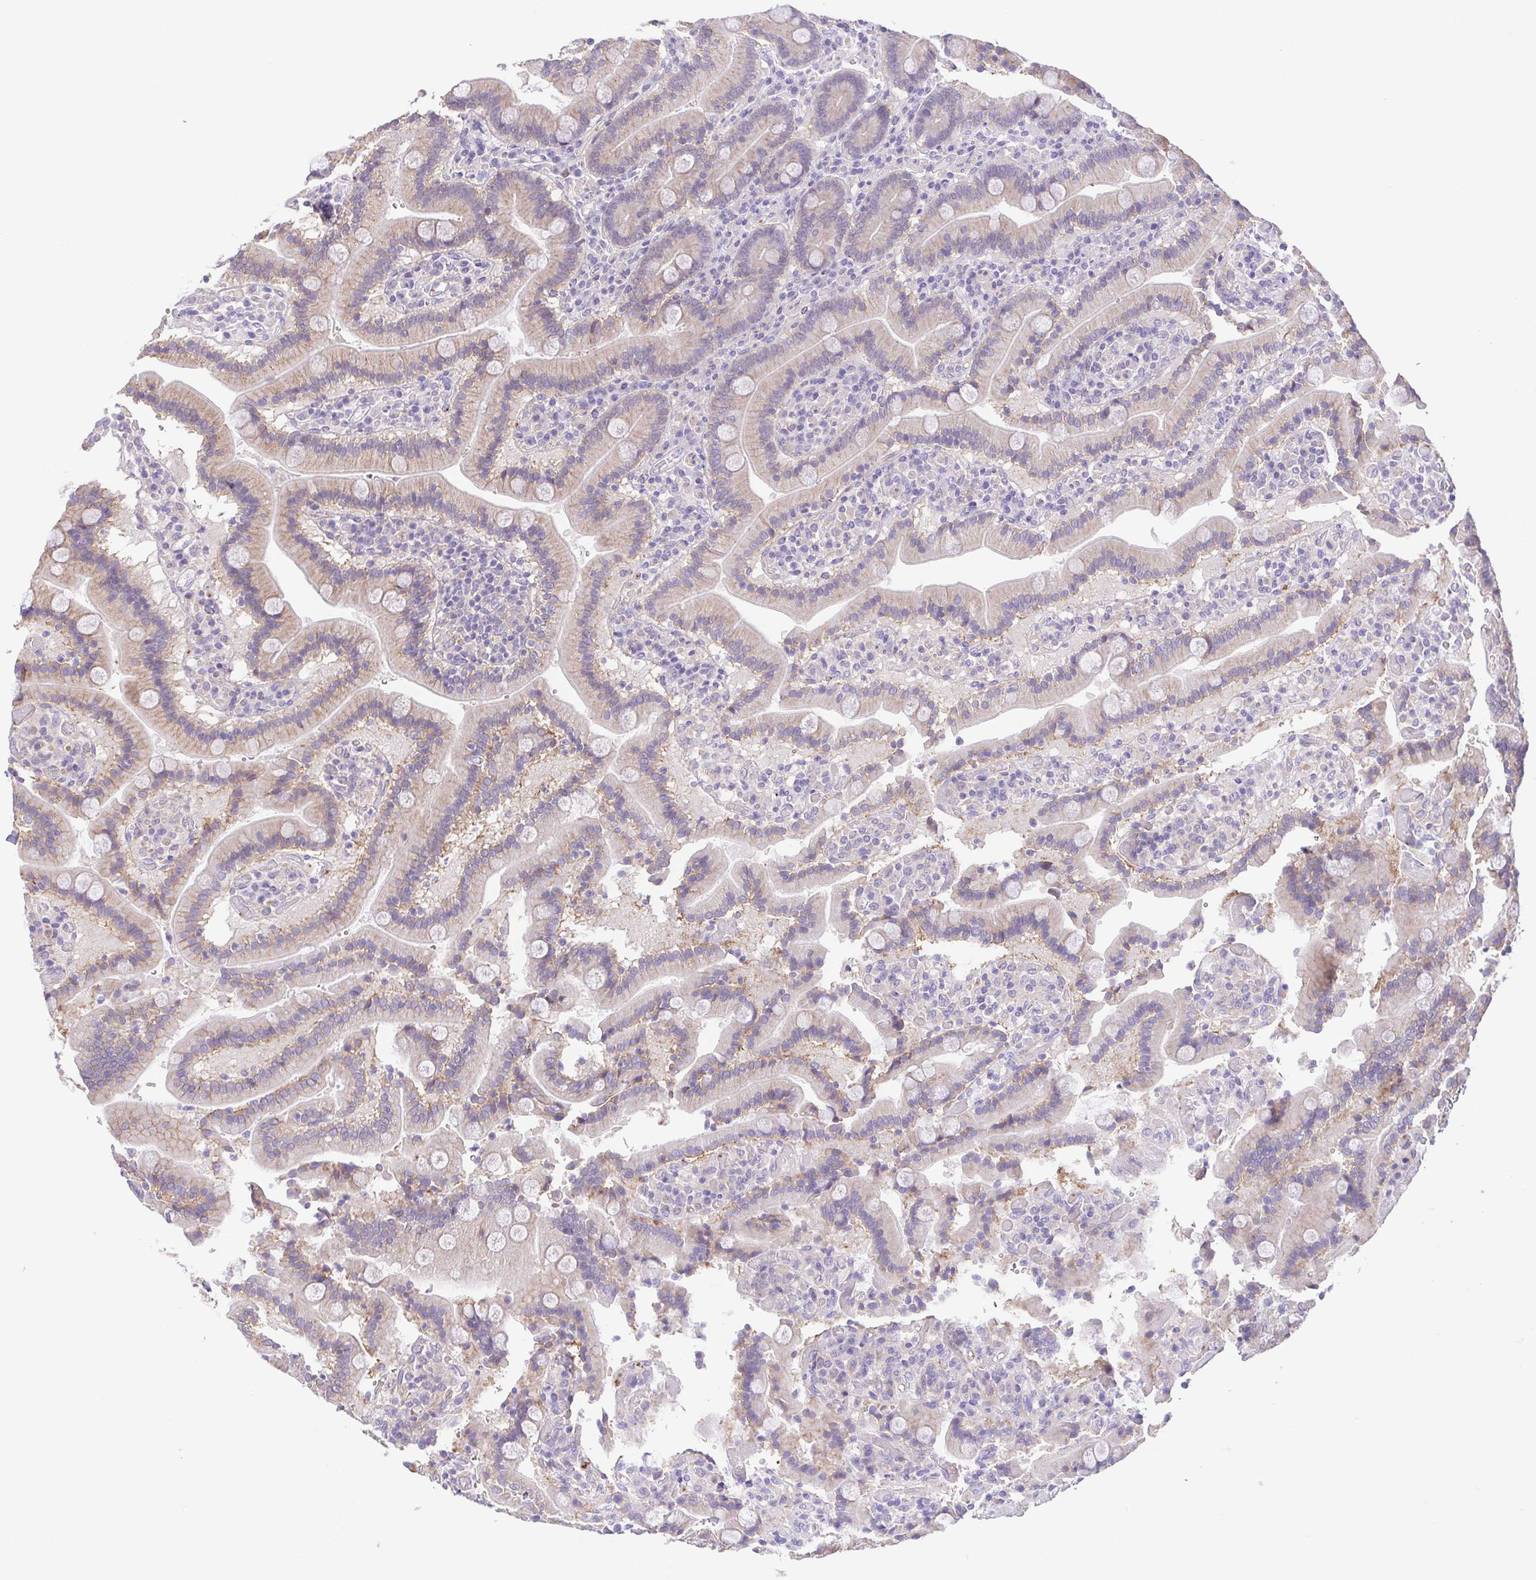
{"staining": {"intensity": "weak", "quantity": "25%-75%", "location": "cytoplasmic/membranous"}, "tissue": "duodenum", "cell_type": "Glandular cells", "image_type": "normal", "snomed": [{"axis": "morphology", "description": "Normal tissue, NOS"}, {"axis": "topography", "description": "Duodenum"}], "caption": "DAB immunohistochemical staining of normal human duodenum shows weak cytoplasmic/membranous protein expression in about 25%-75% of glandular cells.", "gene": "PRR14L", "patient": {"sex": "female", "age": 62}}